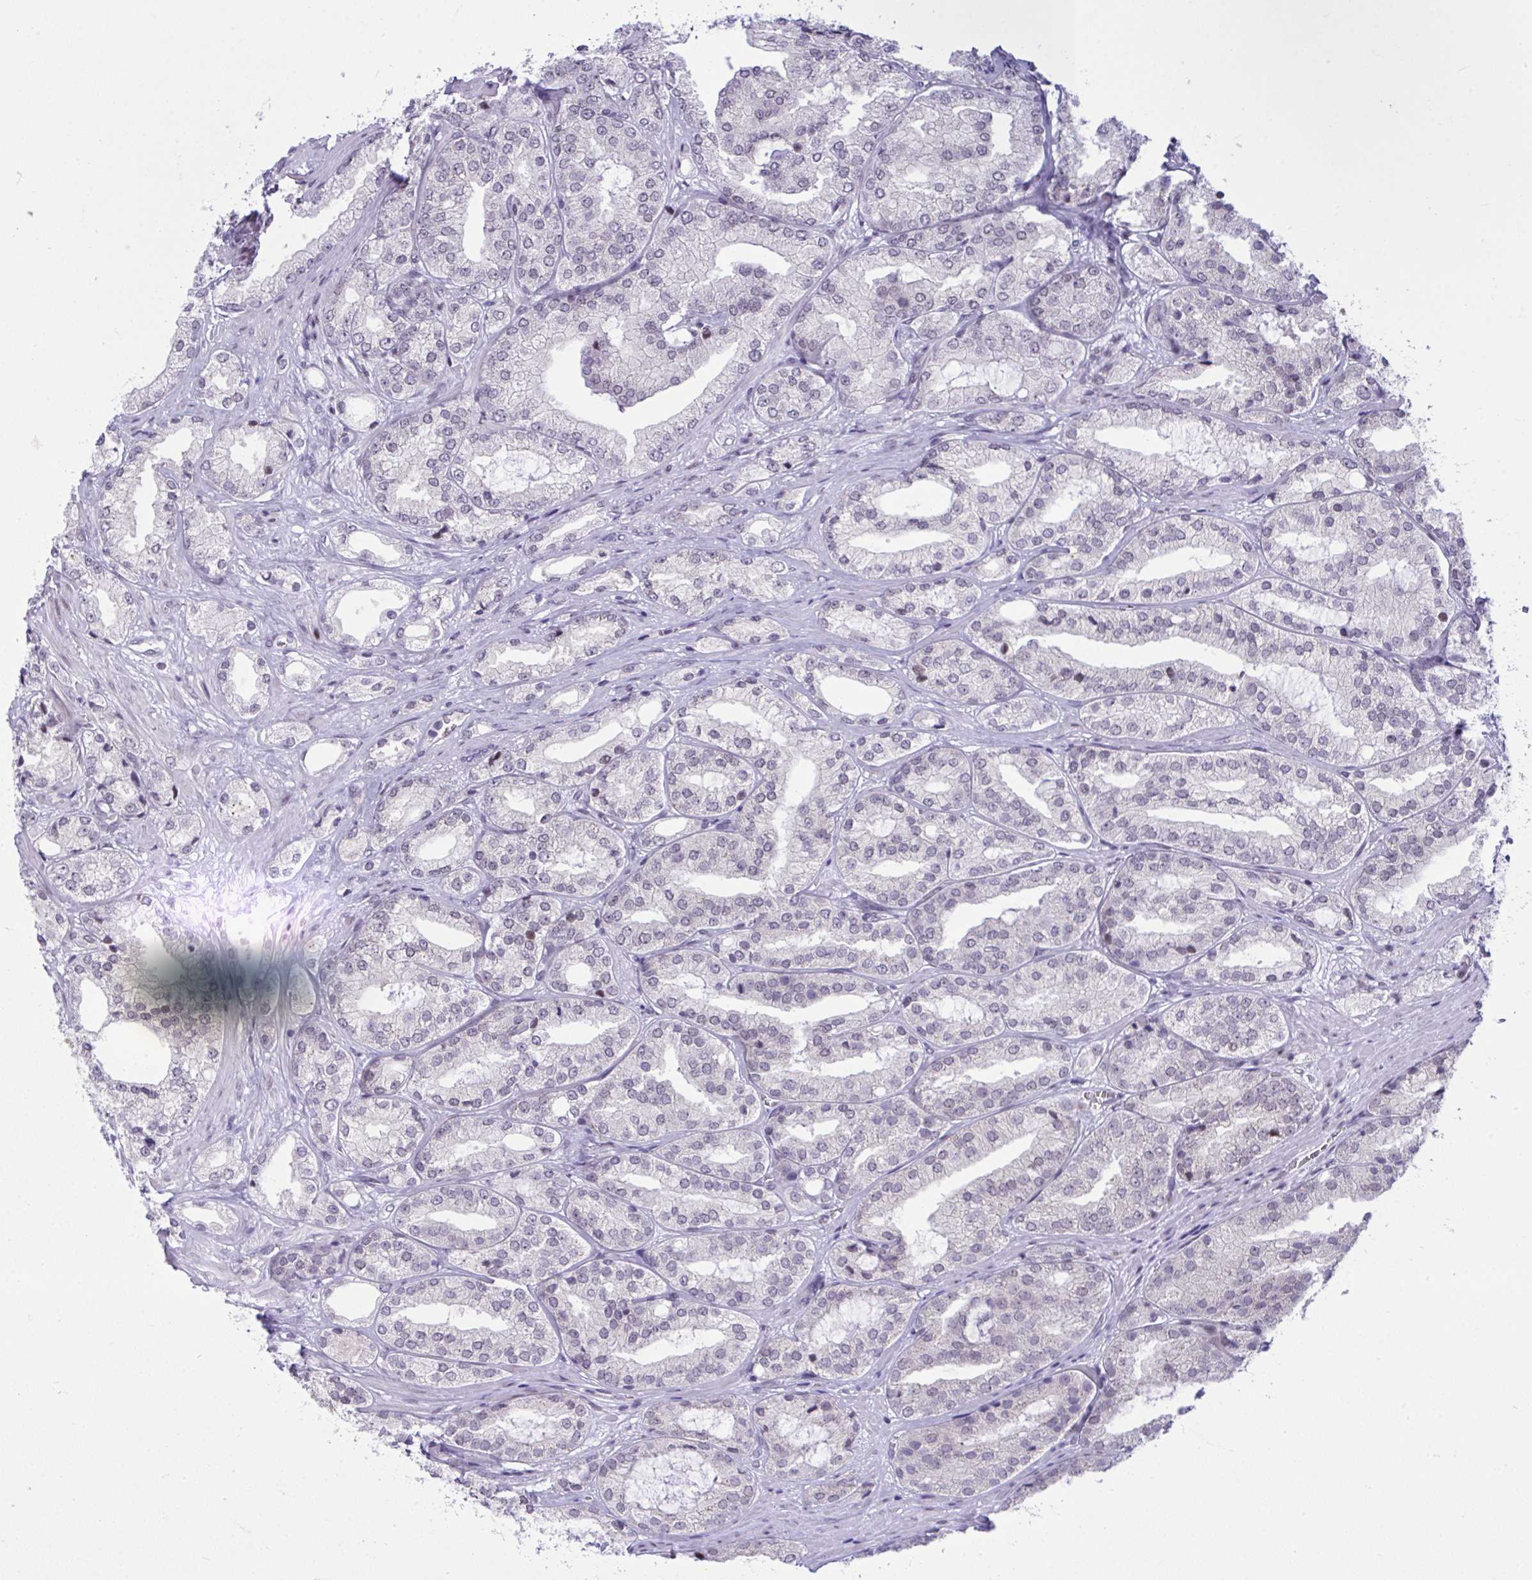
{"staining": {"intensity": "negative", "quantity": "none", "location": "none"}, "tissue": "prostate cancer", "cell_type": "Tumor cells", "image_type": "cancer", "snomed": [{"axis": "morphology", "description": "Adenocarcinoma, High grade"}, {"axis": "topography", "description": "Prostate"}], "caption": "This is a photomicrograph of immunohistochemistry (IHC) staining of prostate cancer, which shows no staining in tumor cells.", "gene": "ZFHX3", "patient": {"sex": "male", "age": 68}}